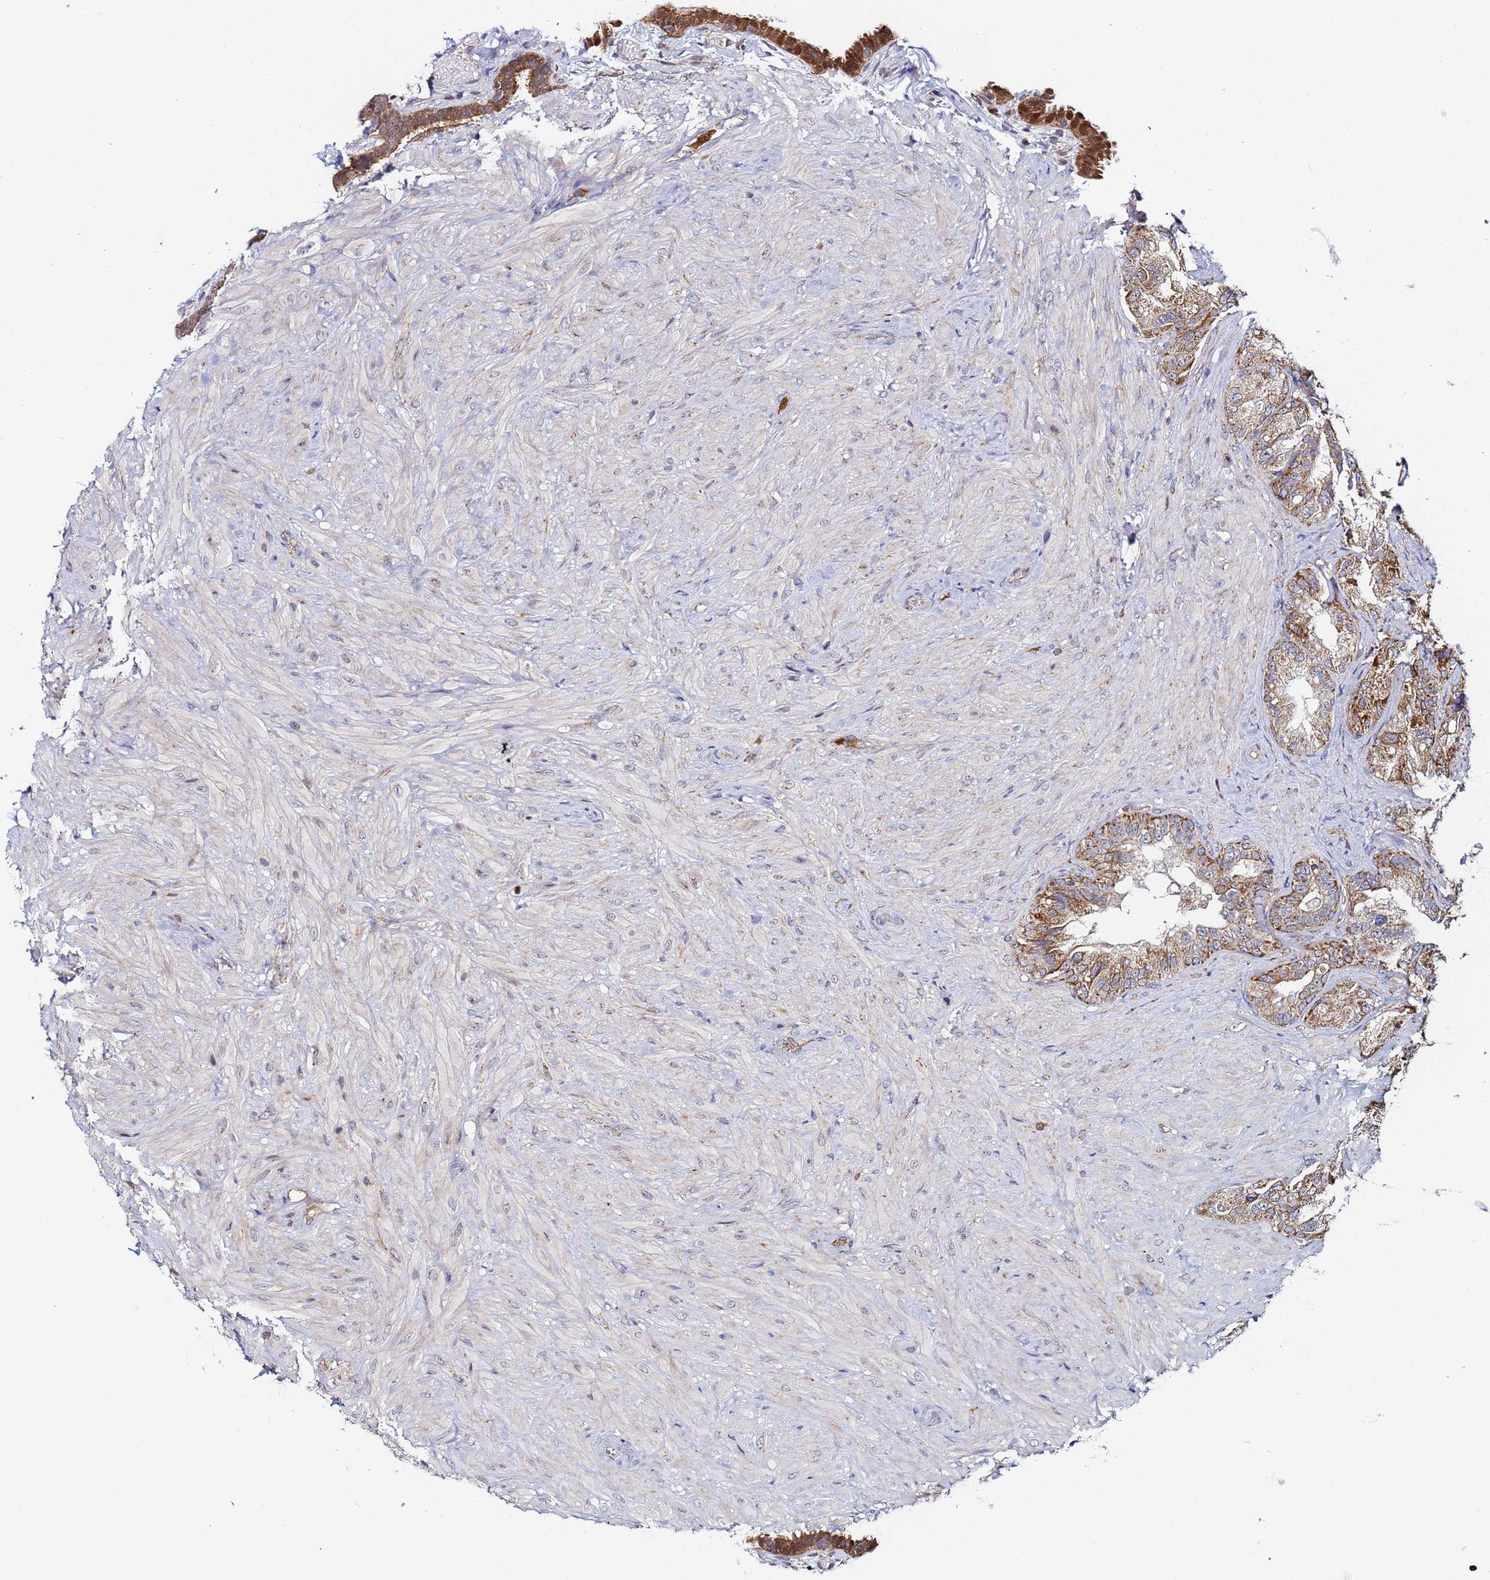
{"staining": {"intensity": "moderate", "quantity": ">75%", "location": "cytoplasmic/membranous"}, "tissue": "seminal vesicle", "cell_type": "Glandular cells", "image_type": "normal", "snomed": [{"axis": "morphology", "description": "Normal tissue, NOS"}, {"axis": "topography", "description": "Seminal veicle"}, {"axis": "topography", "description": "Peripheral nerve tissue"}], "caption": "Immunohistochemistry staining of benign seminal vesicle, which reveals medium levels of moderate cytoplasmic/membranous positivity in about >75% of glandular cells indicating moderate cytoplasmic/membranous protein staining. The staining was performed using DAB (3,3'-diaminobenzidine) (brown) for protein detection and nuclei were counterstained in hematoxylin (blue).", "gene": "CCDC127", "patient": {"sex": "male", "age": 67}}